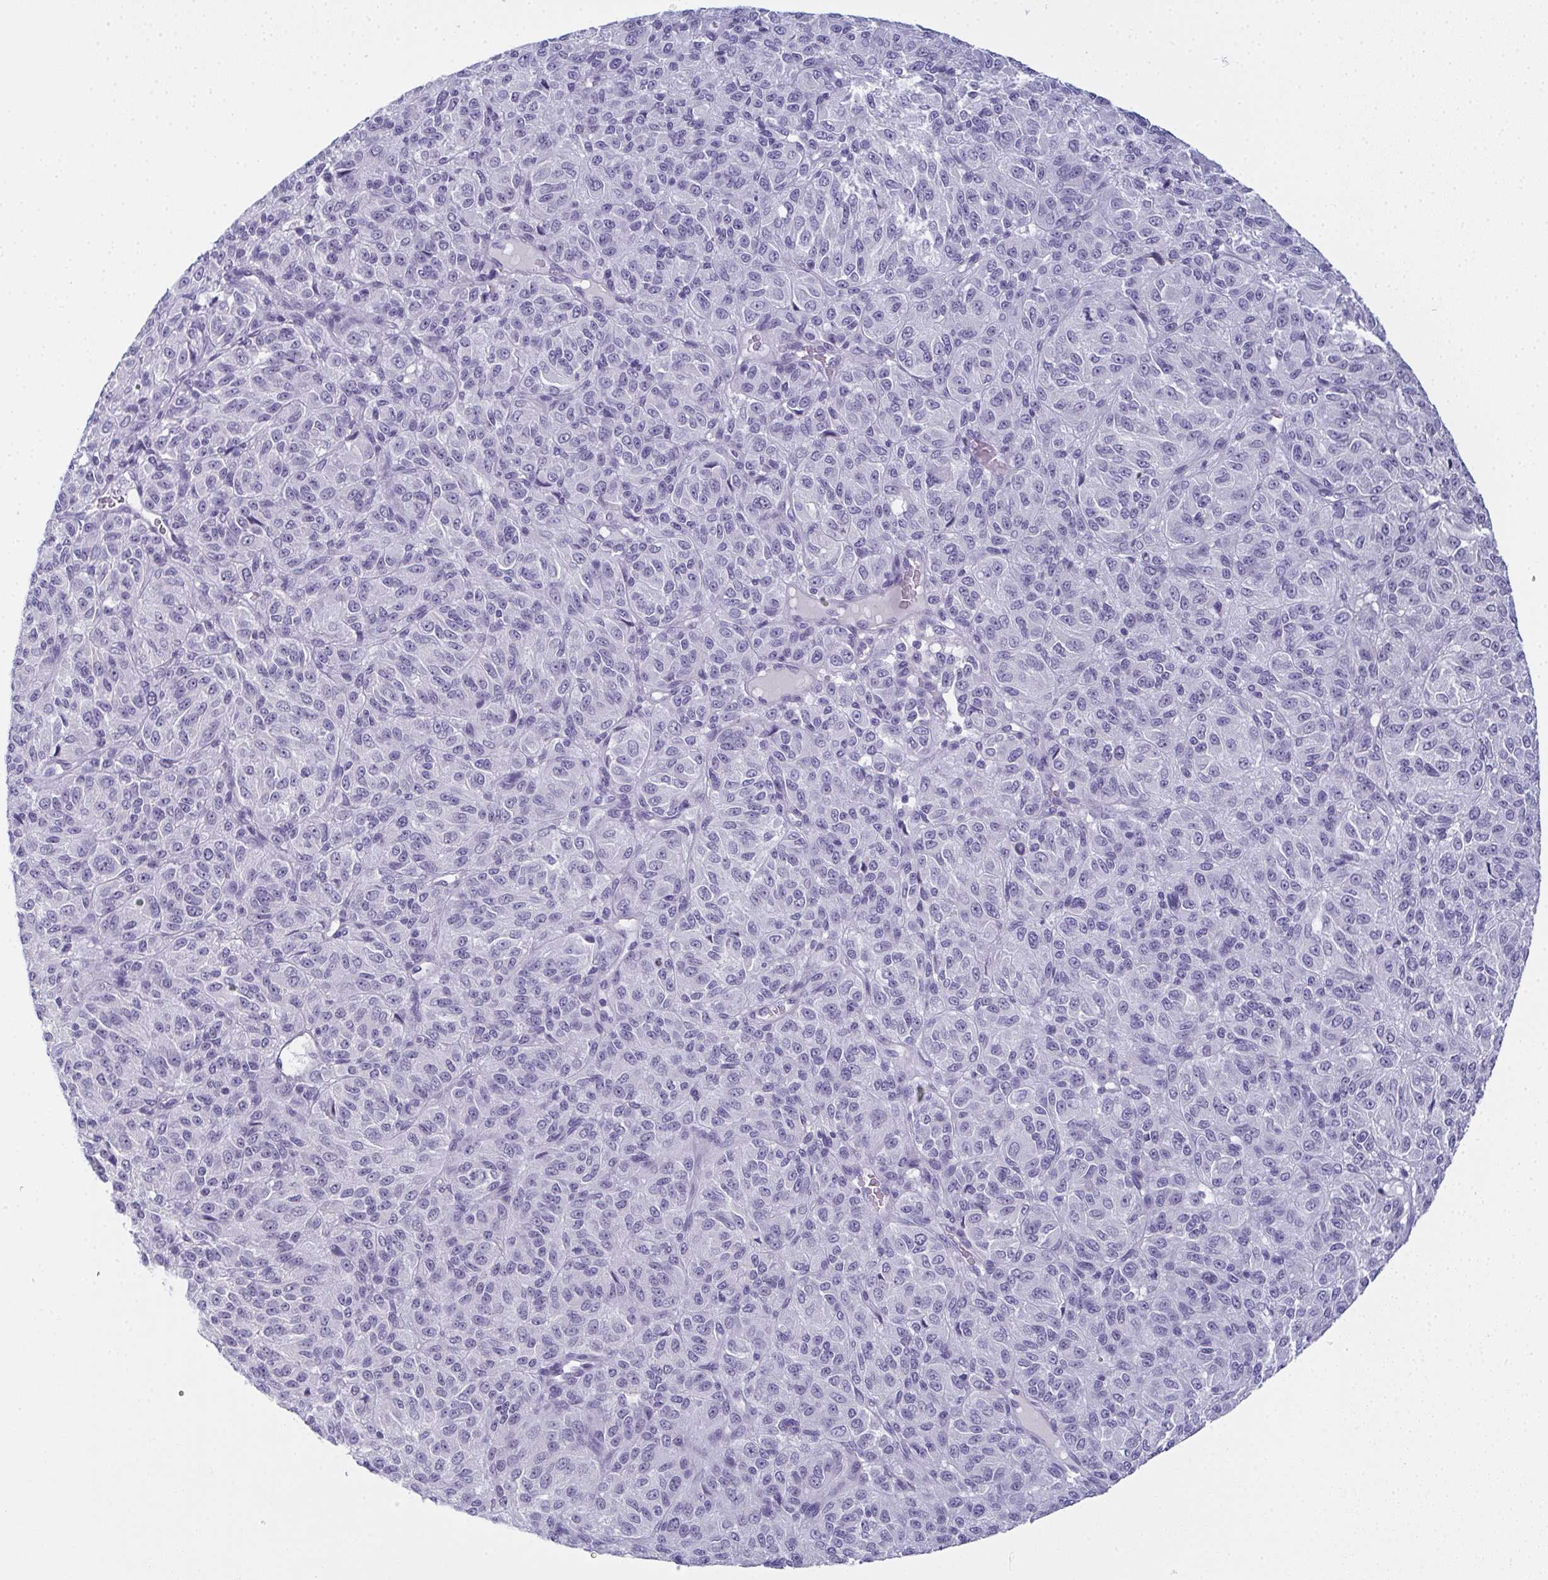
{"staining": {"intensity": "negative", "quantity": "none", "location": "none"}, "tissue": "melanoma", "cell_type": "Tumor cells", "image_type": "cancer", "snomed": [{"axis": "morphology", "description": "Malignant melanoma, Metastatic site"}, {"axis": "topography", "description": "Brain"}], "caption": "Immunohistochemical staining of human melanoma shows no significant positivity in tumor cells.", "gene": "SLC36A2", "patient": {"sex": "female", "age": 56}}